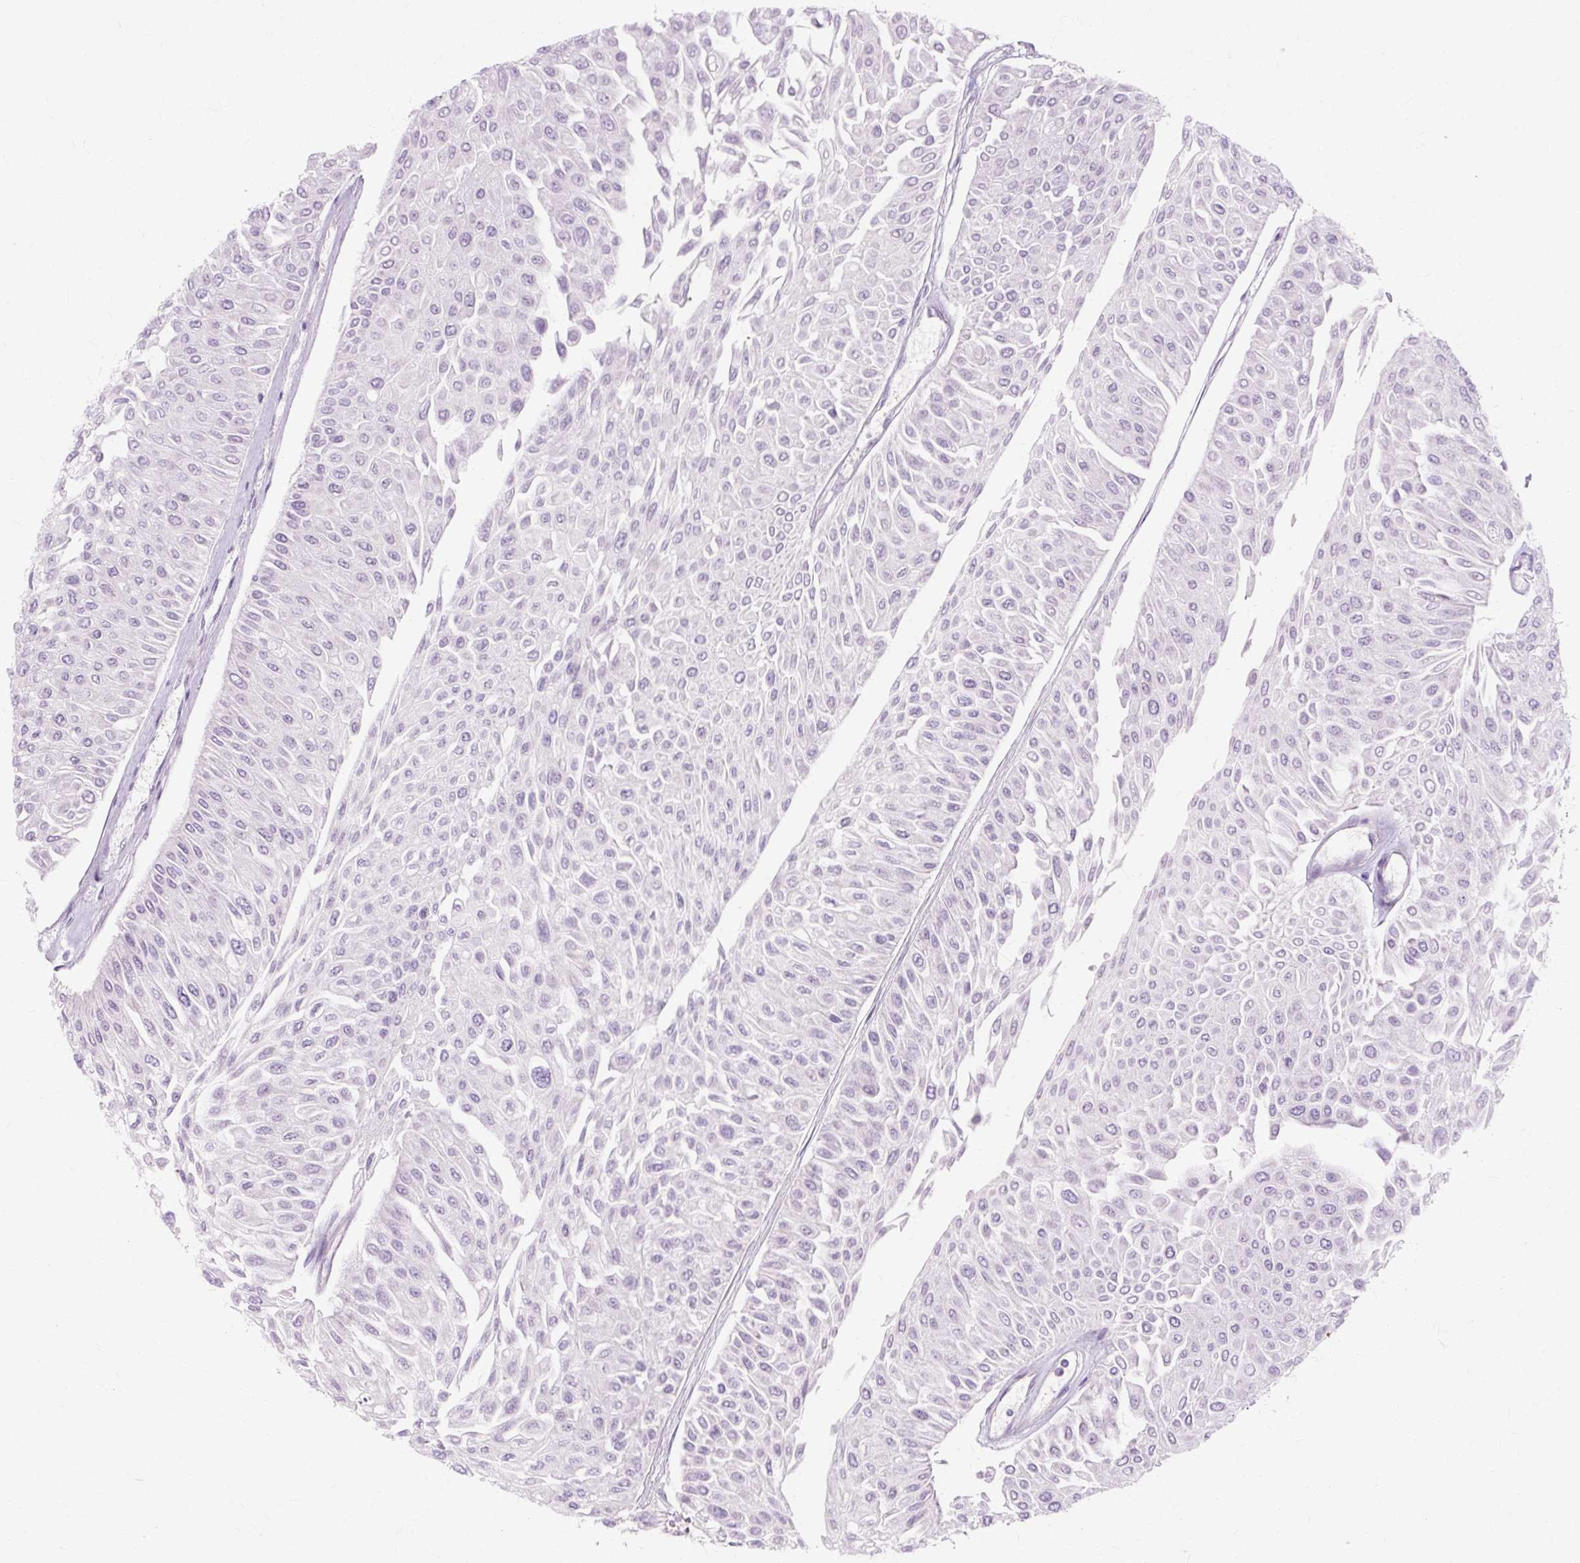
{"staining": {"intensity": "negative", "quantity": "none", "location": "none"}, "tissue": "urothelial cancer", "cell_type": "Tumor cells", "image_type": "cancer", "snomed": [{"axis": "morphology", "description": "Urothelial carcinoma, Low grade"}, {"axis": "topography", "description": "Urinary bladder"}], "caption": "There is no significant expression in tumor cells of urothelial cancer.", "gene": "ZNF35", "patient": {"sex": "male", "age": 67}}